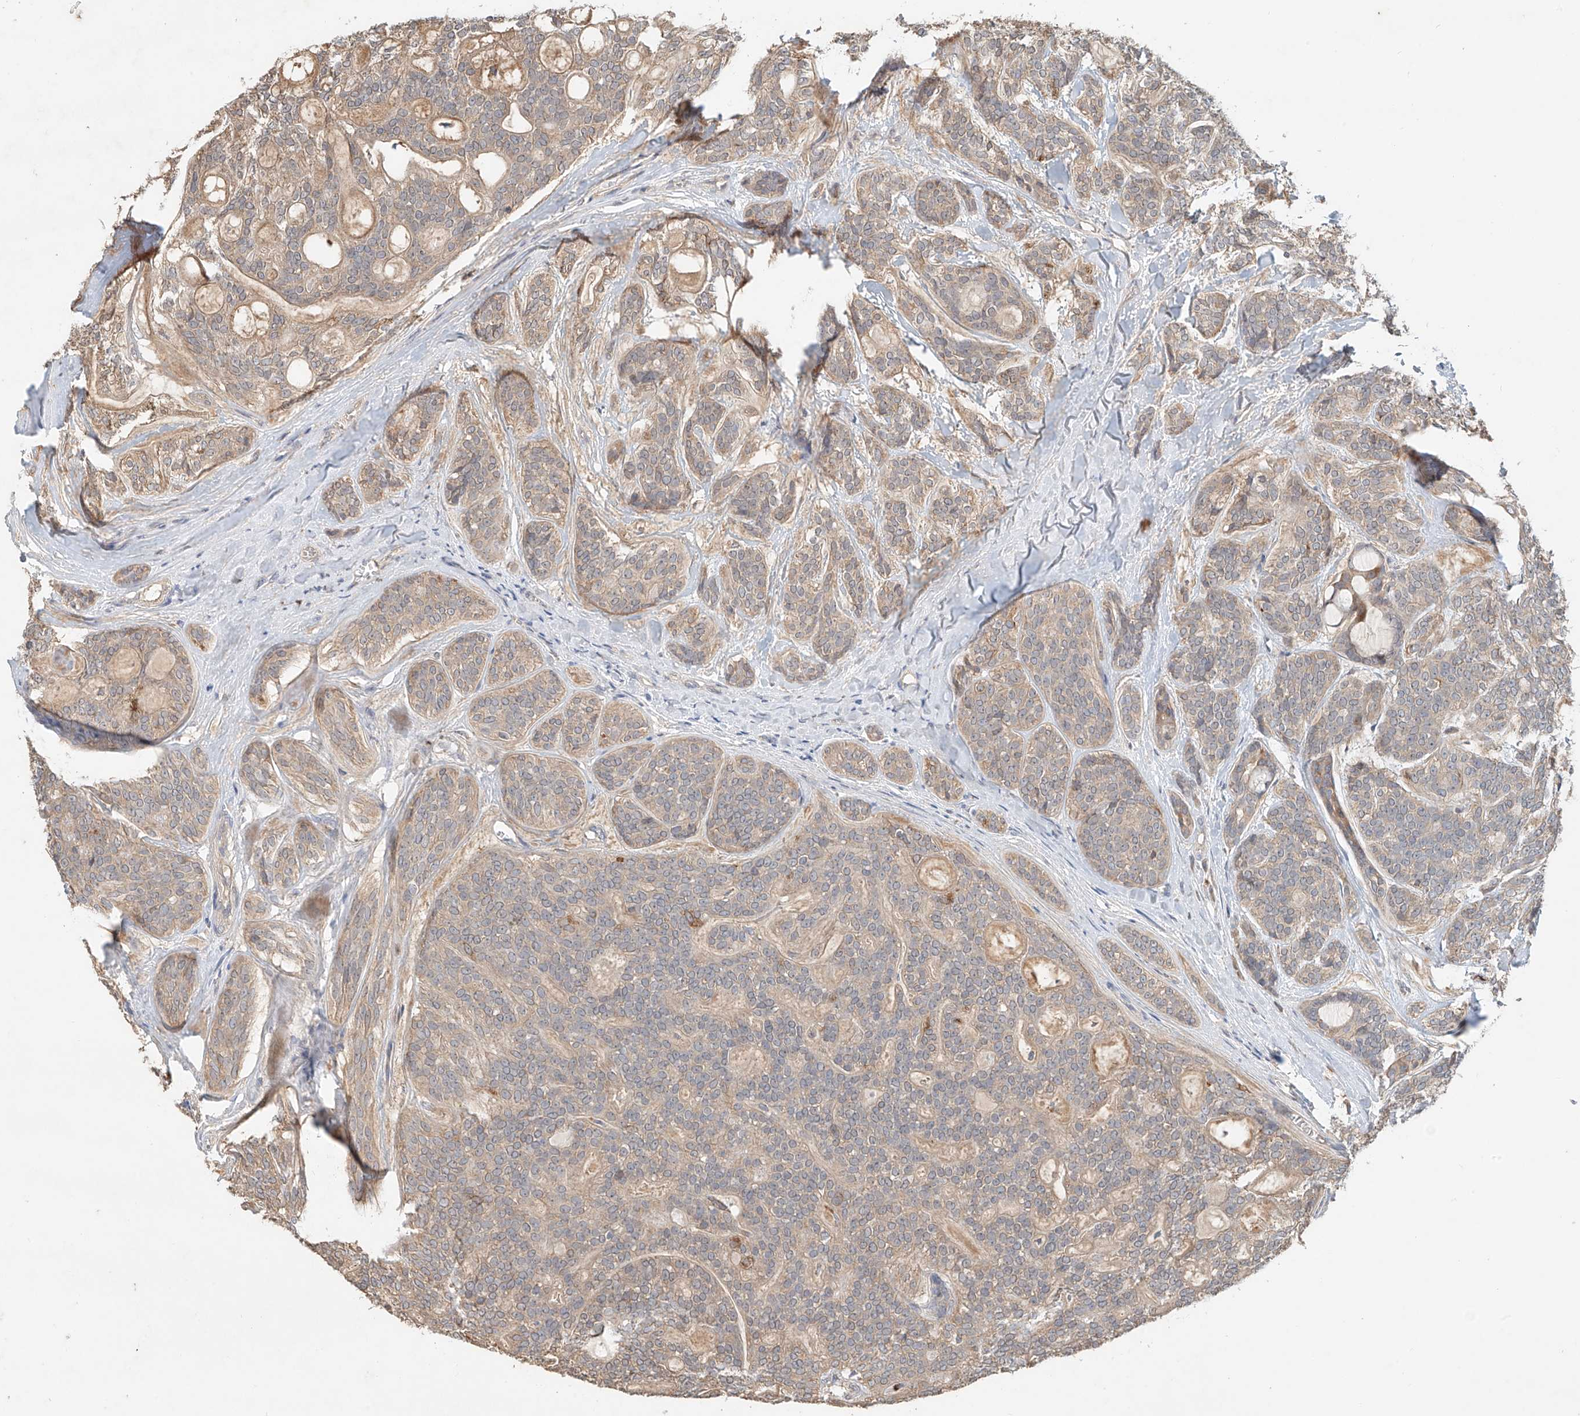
{"staining": {"intensity": "weak", "quantity": "25%-75%", "location": "cytoplasmic/membranous"}, "tissue": "head and neck cancer", "cell_type": "Tumor cells", "image_type": "cancer", "snomed": [{"axis": "morphology", "description": "Adenocarcinoma, NOS"}, {"axis": "topography", "description": "Head-Neck"}], "caption": "An image of adenocarcinoma (head and neck) stained for a protein demonstrates weak cytoplasmic/membranous brown staining in tumor cells.", "gene": "GNB1L", "patient": {"sex": "male", "age": 66}}